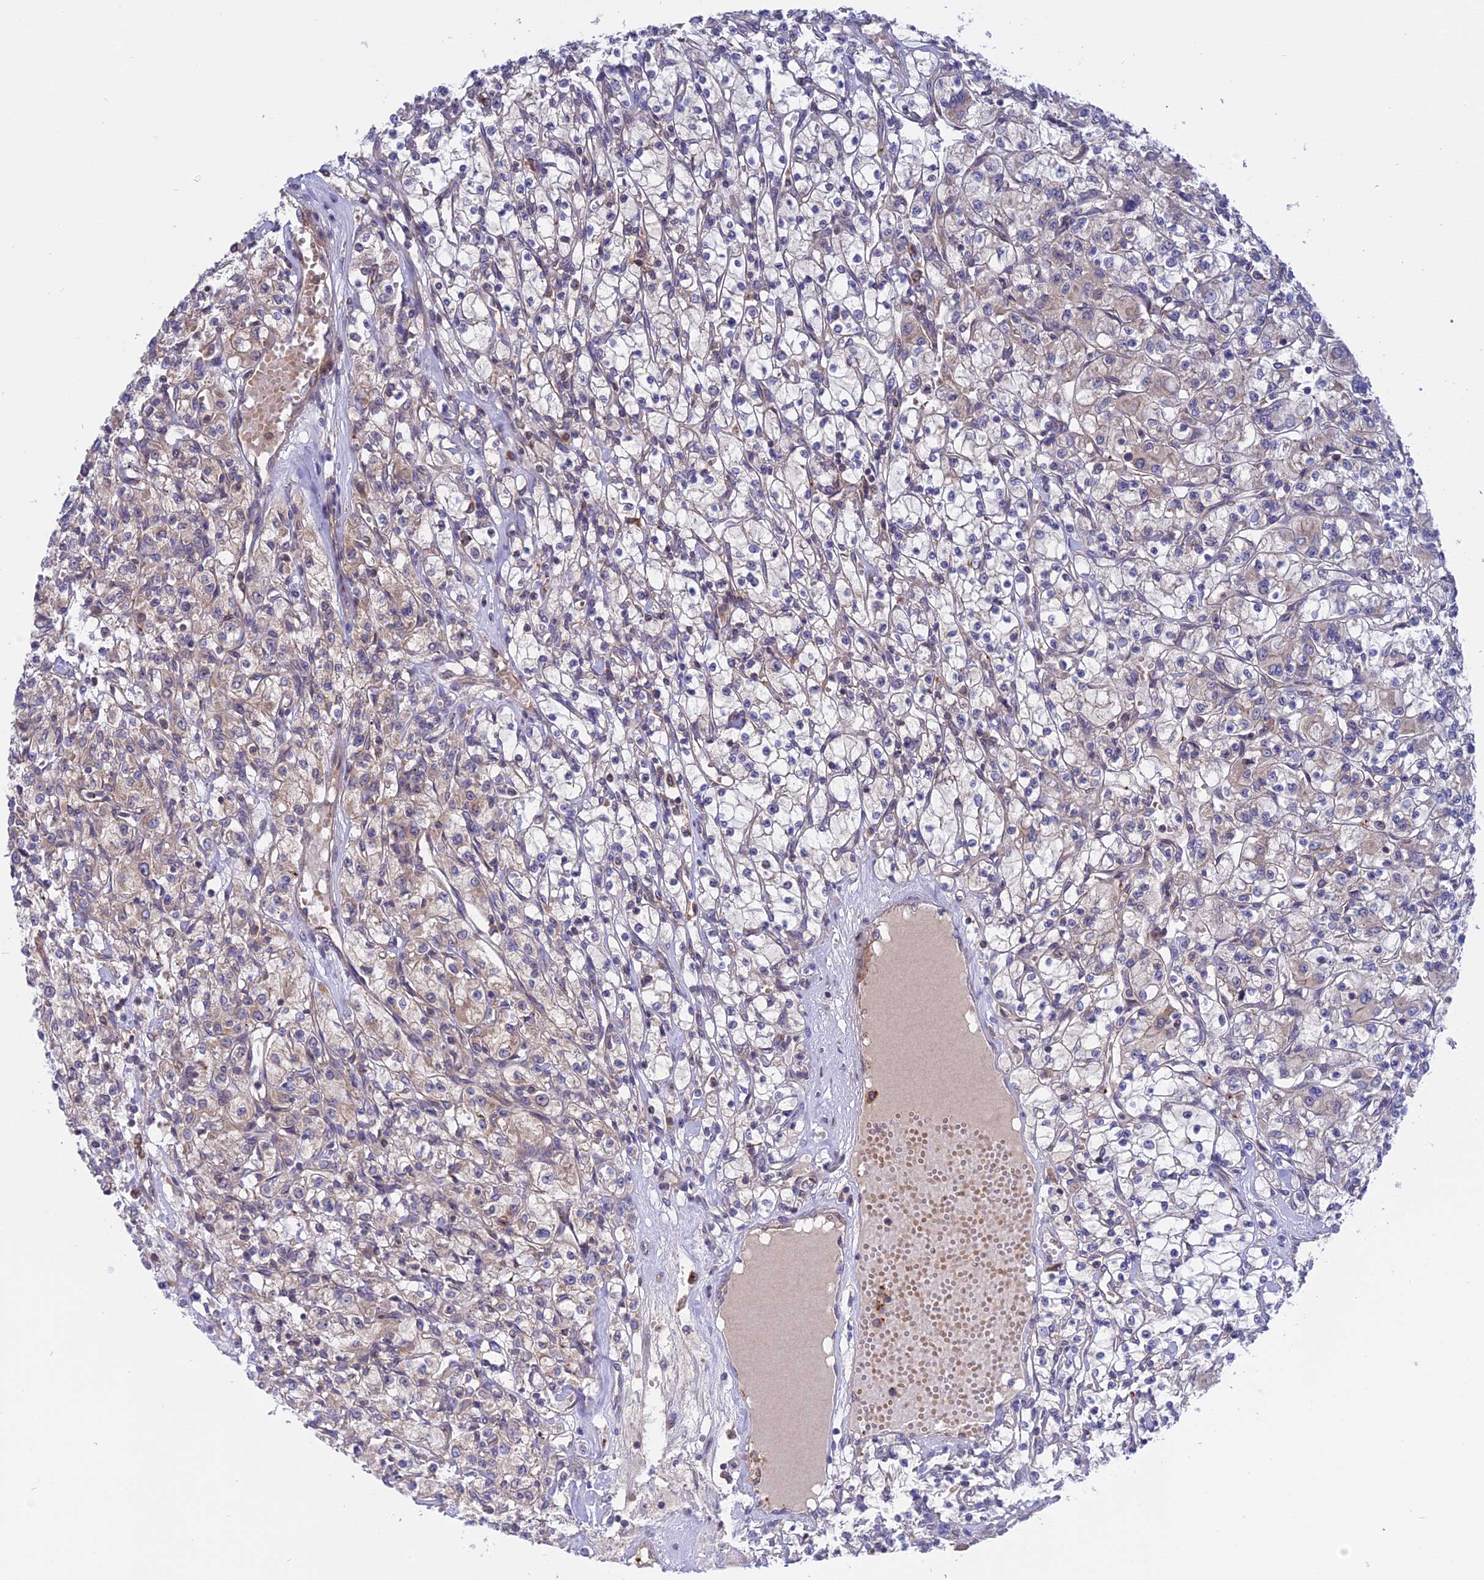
{"staining": {"intensity": "weak", "quantity": "25%-75%", "location": "cytoplasmic/membranous"}, "tissue": "renal cancer", "cell_type": "Tumor cells", "image_type": "cancer", "snomed": [{"axis": "morphology", "description": "Adenocarcinoma, NOS"}, {"axis": "topography", "description": "Kidney"}], "caption": "This micrograph reveals renal cancer (adenocarcinoma) stained with immunohistochemistry to label a protein in brown. The cytoplasmic/membranous of tumor cells show weak positivity for the protein. Nuclei are counter-stained blue.", "gene": "IL21R", "patient": {"sex": "female", "age": 59}}